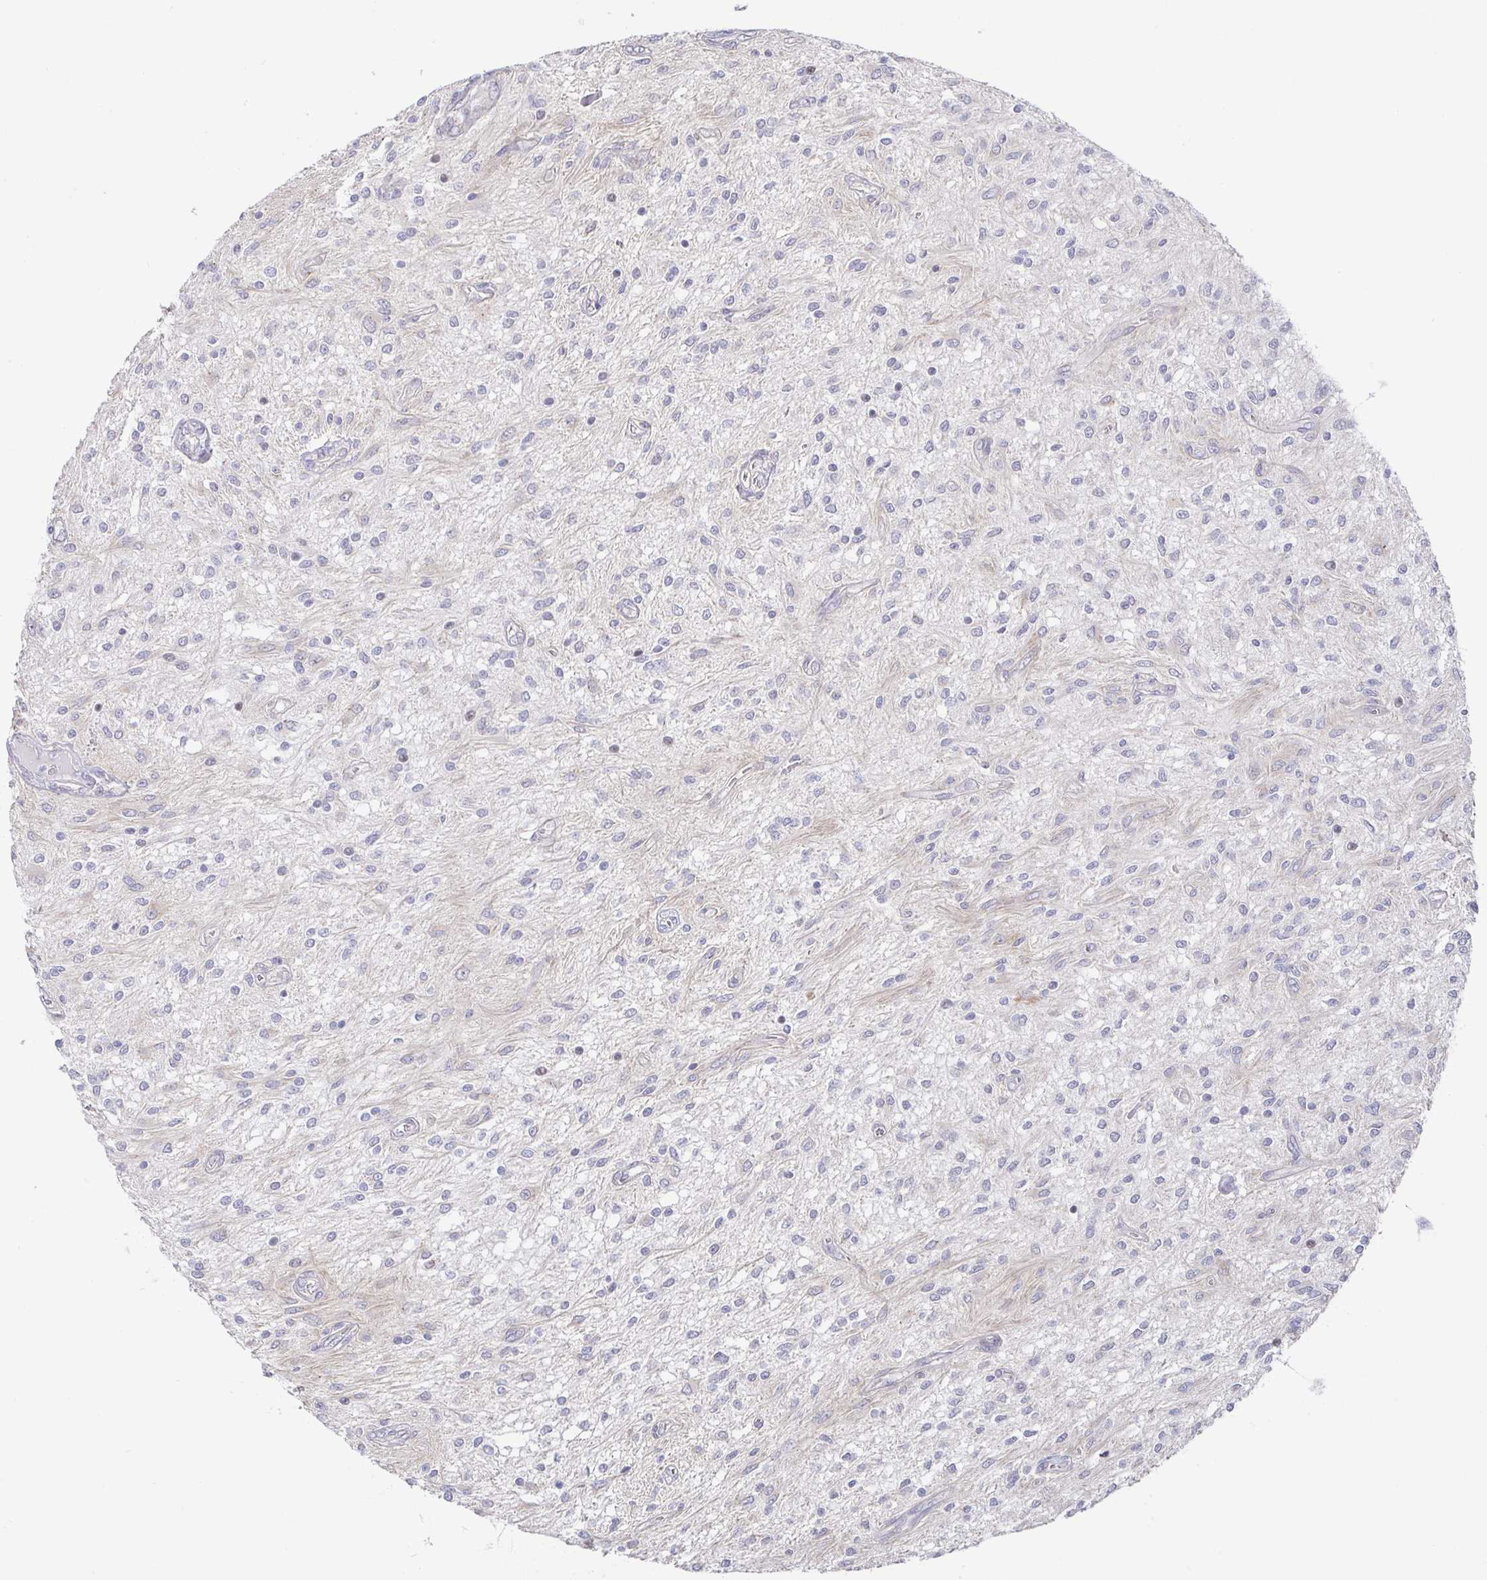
{"staining": {"intensity": "negative", "quantity": "none", "location": "none"}, "tissue": "glioma", "cell_type": "Tumor cells", "image_type": "cancer", "snomed": [{"axis": "morphology", "description": "Glioma, malignant, Low grade"}, {"axis": "topography", "description": "Cerebellum"}], "caption": "Immunohistochemical staining of glioma reveals no significant positivity in tumor cells. The staining was performed using DAB (3,3'-diaminobenzidine) to visualize the protein expression in brown, while the nuclei were stained in blue with hematoxylin (Magnification: 20x).", "gene": "CIT", "patient": {"sex": "female", "age": 14}}